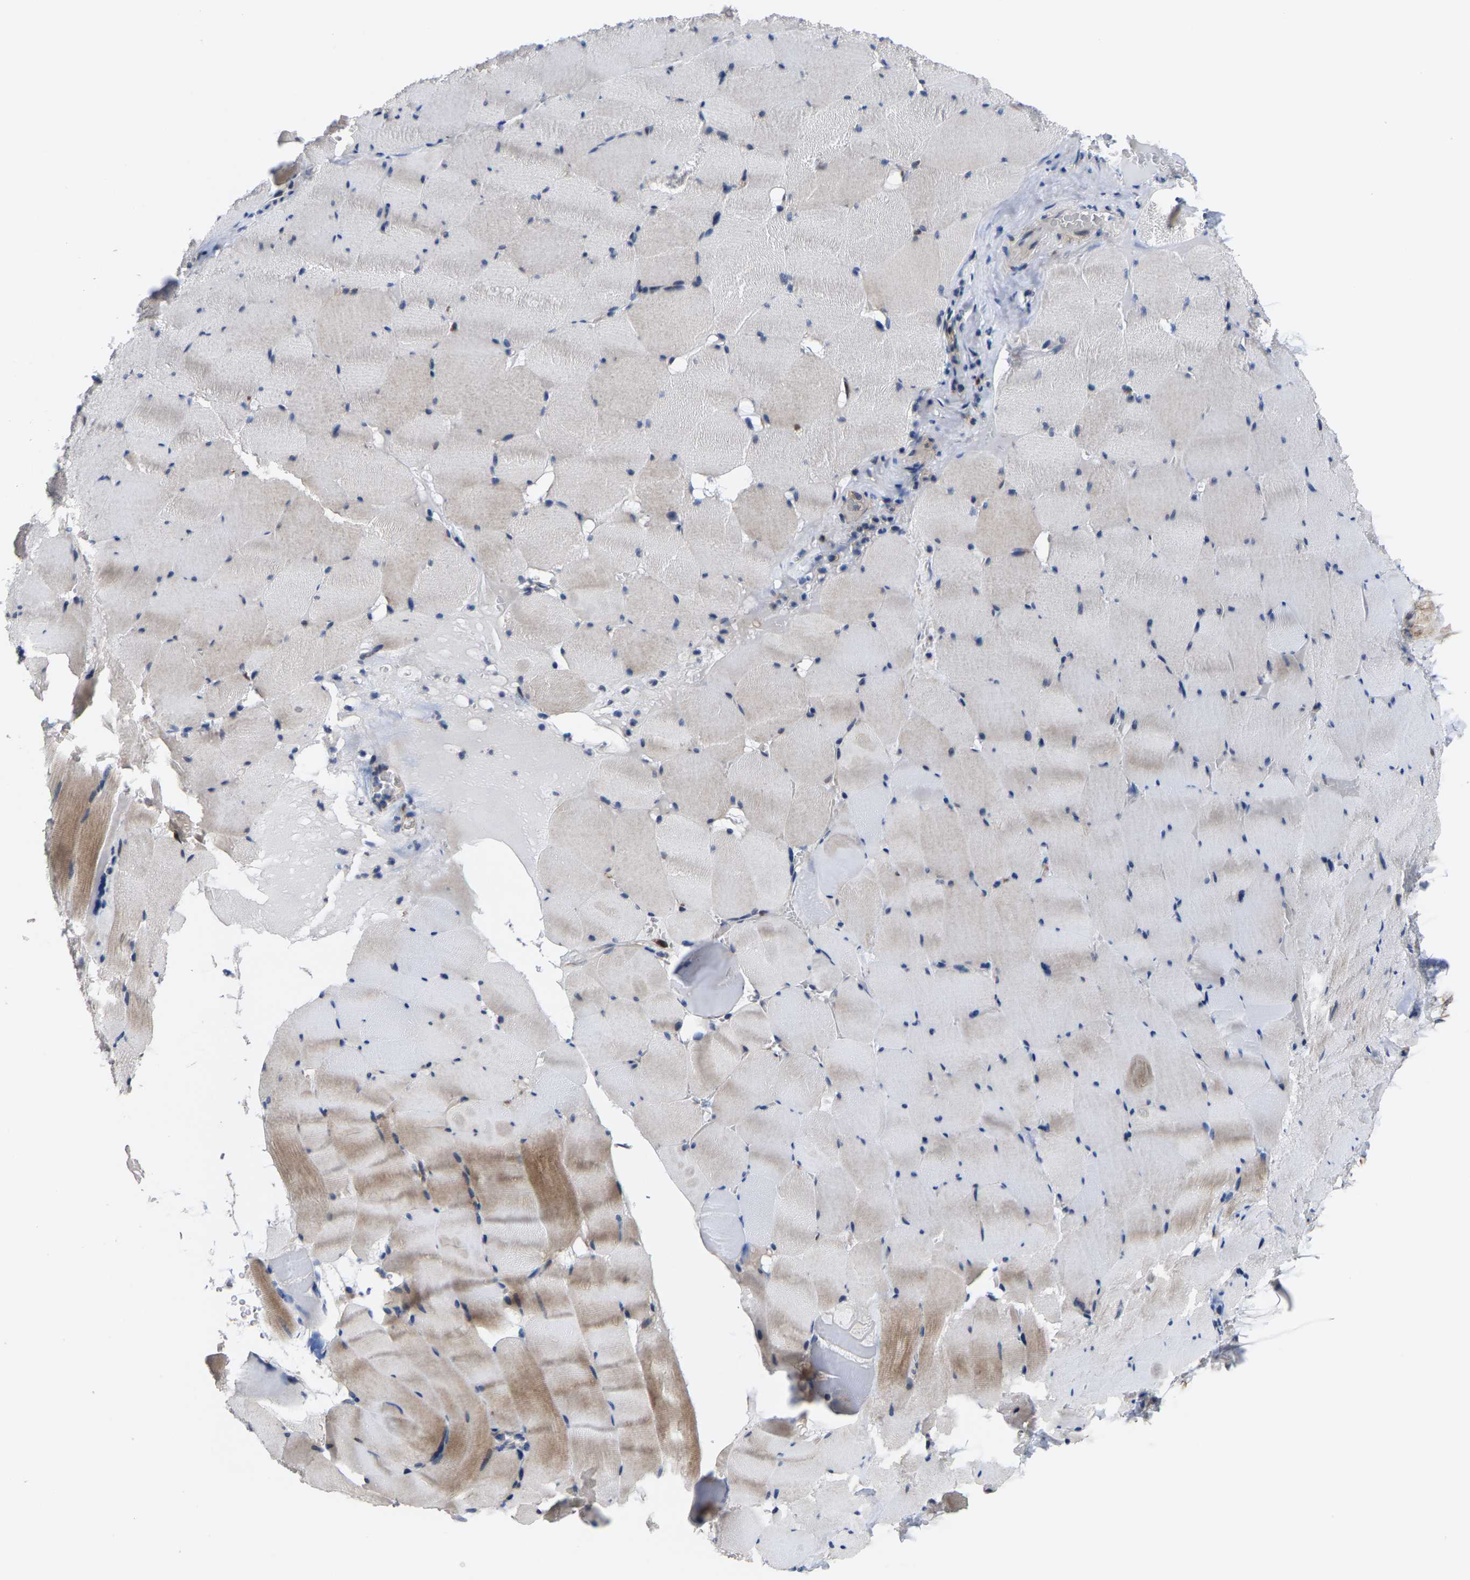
{"staining": {"intensity": "weak", "quantity": "<25%", "location": "cytoplasmic/membranous"}, "tissue": "skeletal muscle", "cell_type": "Myocytes", "image_type": "normal", "snomed": [{"axis": "morphology", "description": "Normal tissue, NOS"}, {"axis": "topography", "description": "Skeletal muscle"}], "caption": "DAB immunohistochemical staining of benign skeletal muscle demonstrates no significant staining in myocytes.", "gene": "TDRKH", "patient": {"sex": "male", "age": 62}}